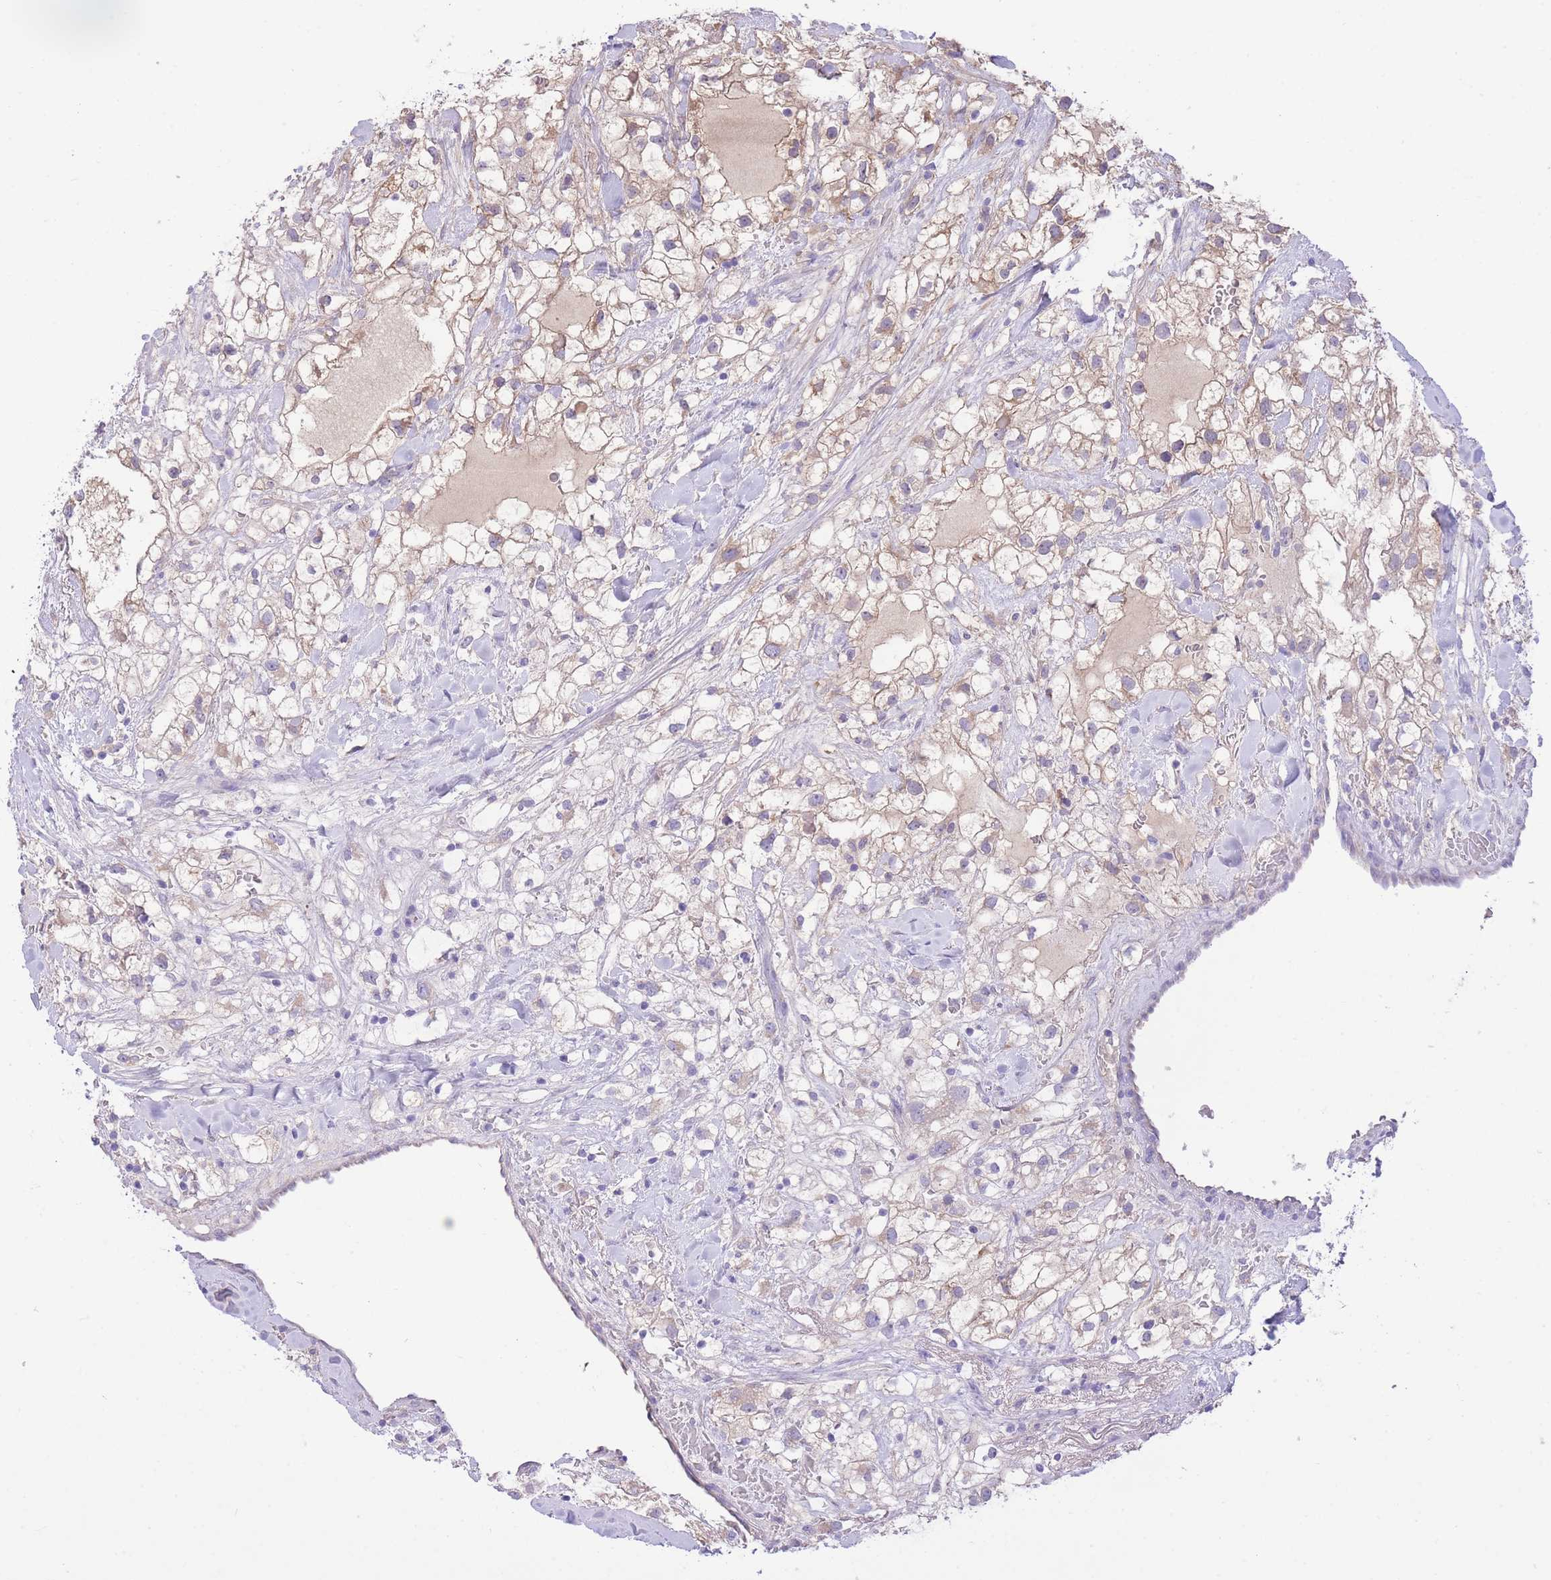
{"staining": {"intensity": "weak", "quantity": "25%-75%", "location": "cytoplasmic/membranous"}, "tissue": "renal cancer", "cell_type": "Tumor cells", "image_type": "cancer", "snomed": [{"axis": "morphology", "description": "Adenocarcinoma, NOS"}, {"axis": "topography", "description": "Kidney"}], "caption": "Tumor cells exhibit weak cytoplasmic/membranous positivity in about 25%-75% of cells in renal adenocarcinoma.", "gene": "PGM1", "patient": {"sex": "male", "age": 59}}